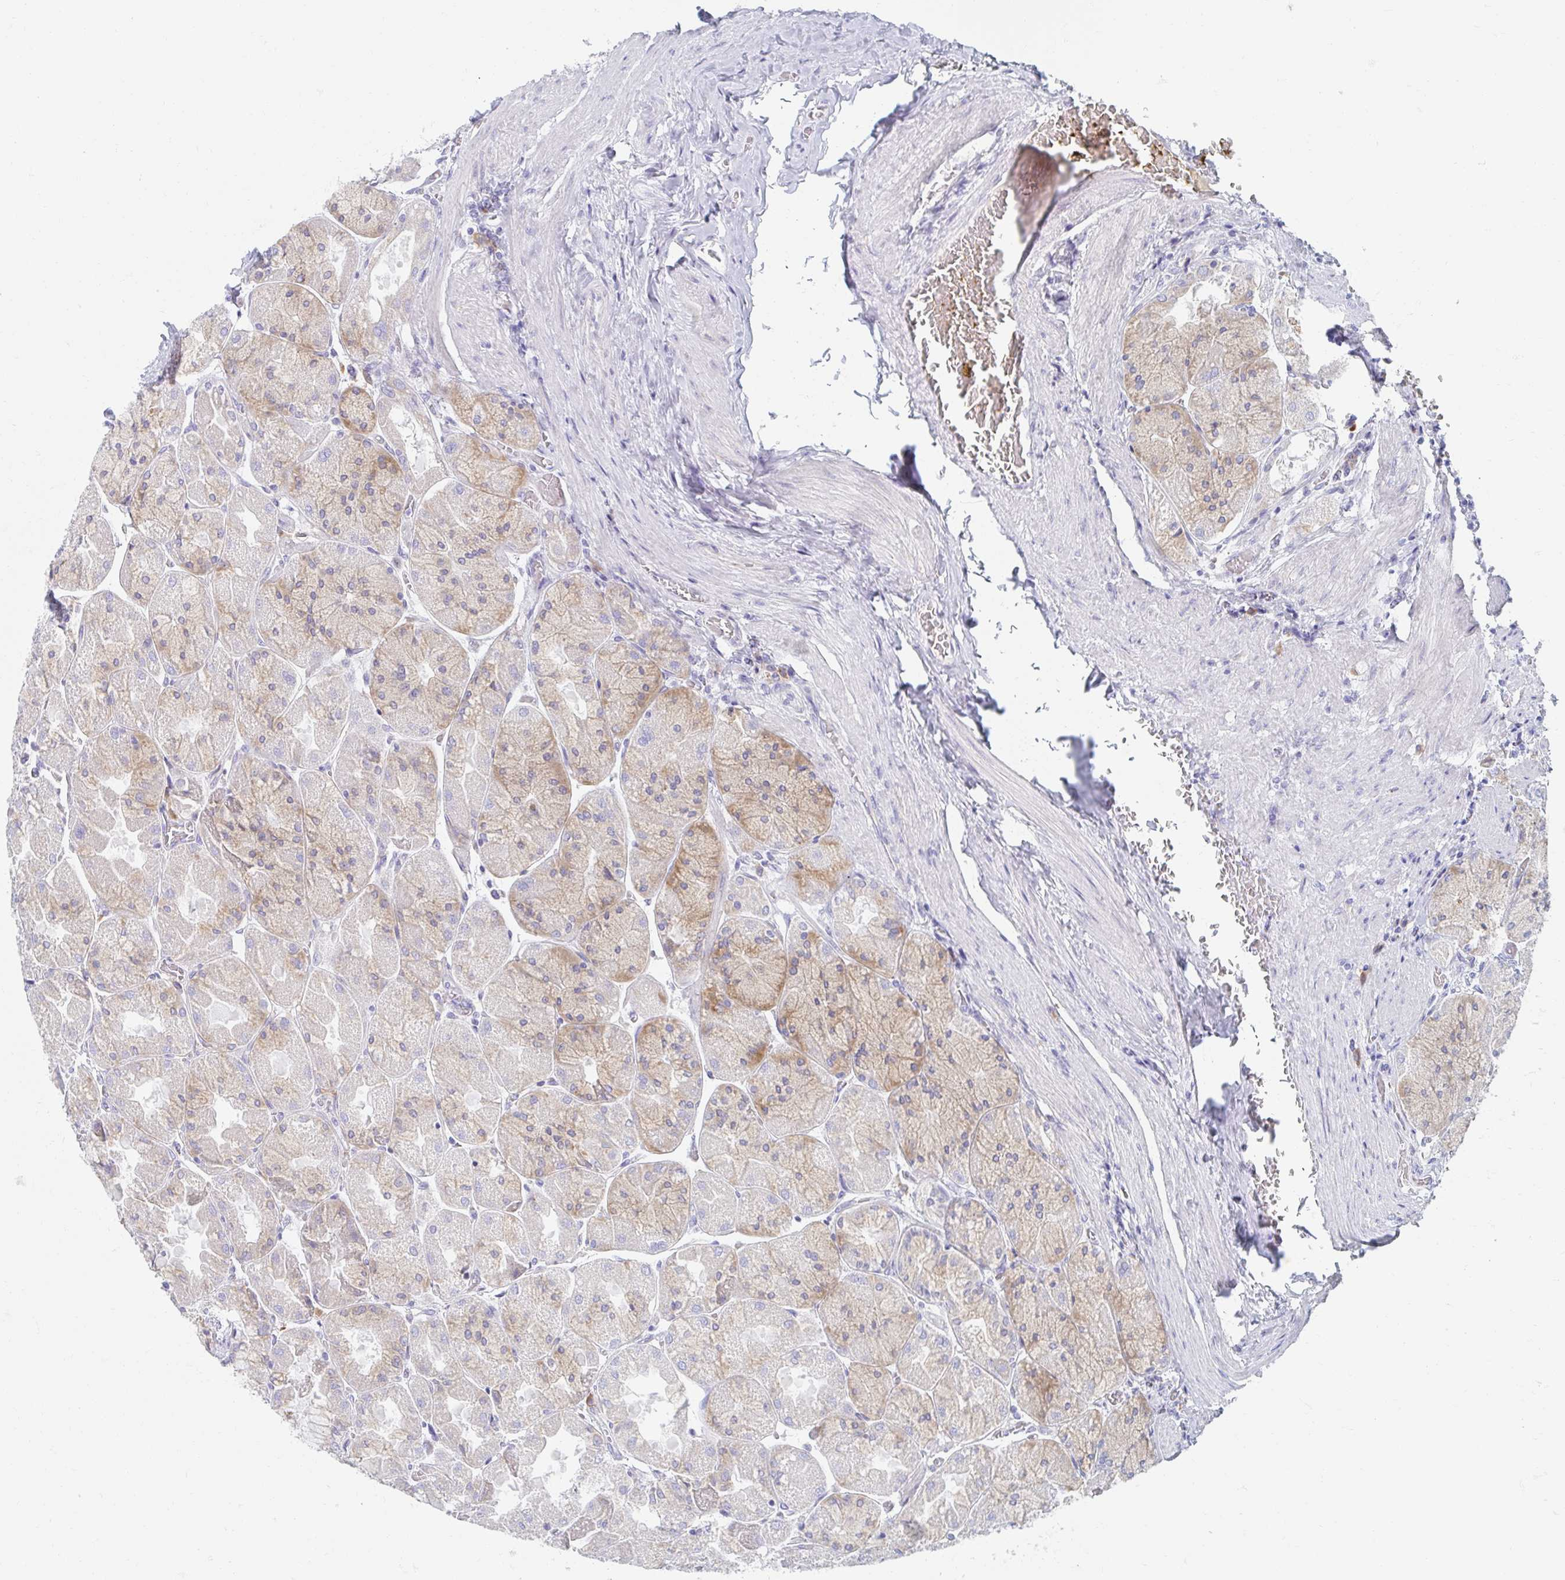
{"staining": {"intensity": "moderate", "quantity": "<25%", "location": "cytoplasmic/membranous"}, "tissue": "stomach", "cell_type": "Glandular cells", "image_type": "normal", "snomed": [{"axis": "morphology", "description": "Normal tissue, NOS"}, {"axis": "topography", "description": "Stomach"}], "caption": "A micrograph showing moderate cytoplasmic/membranous expression in about <25% of glandular cells in normal stomach, as visualized by brown immunohistochemical staining.", "gene": "MYLK2", "patient": {"sex": "female", "age": 61}}